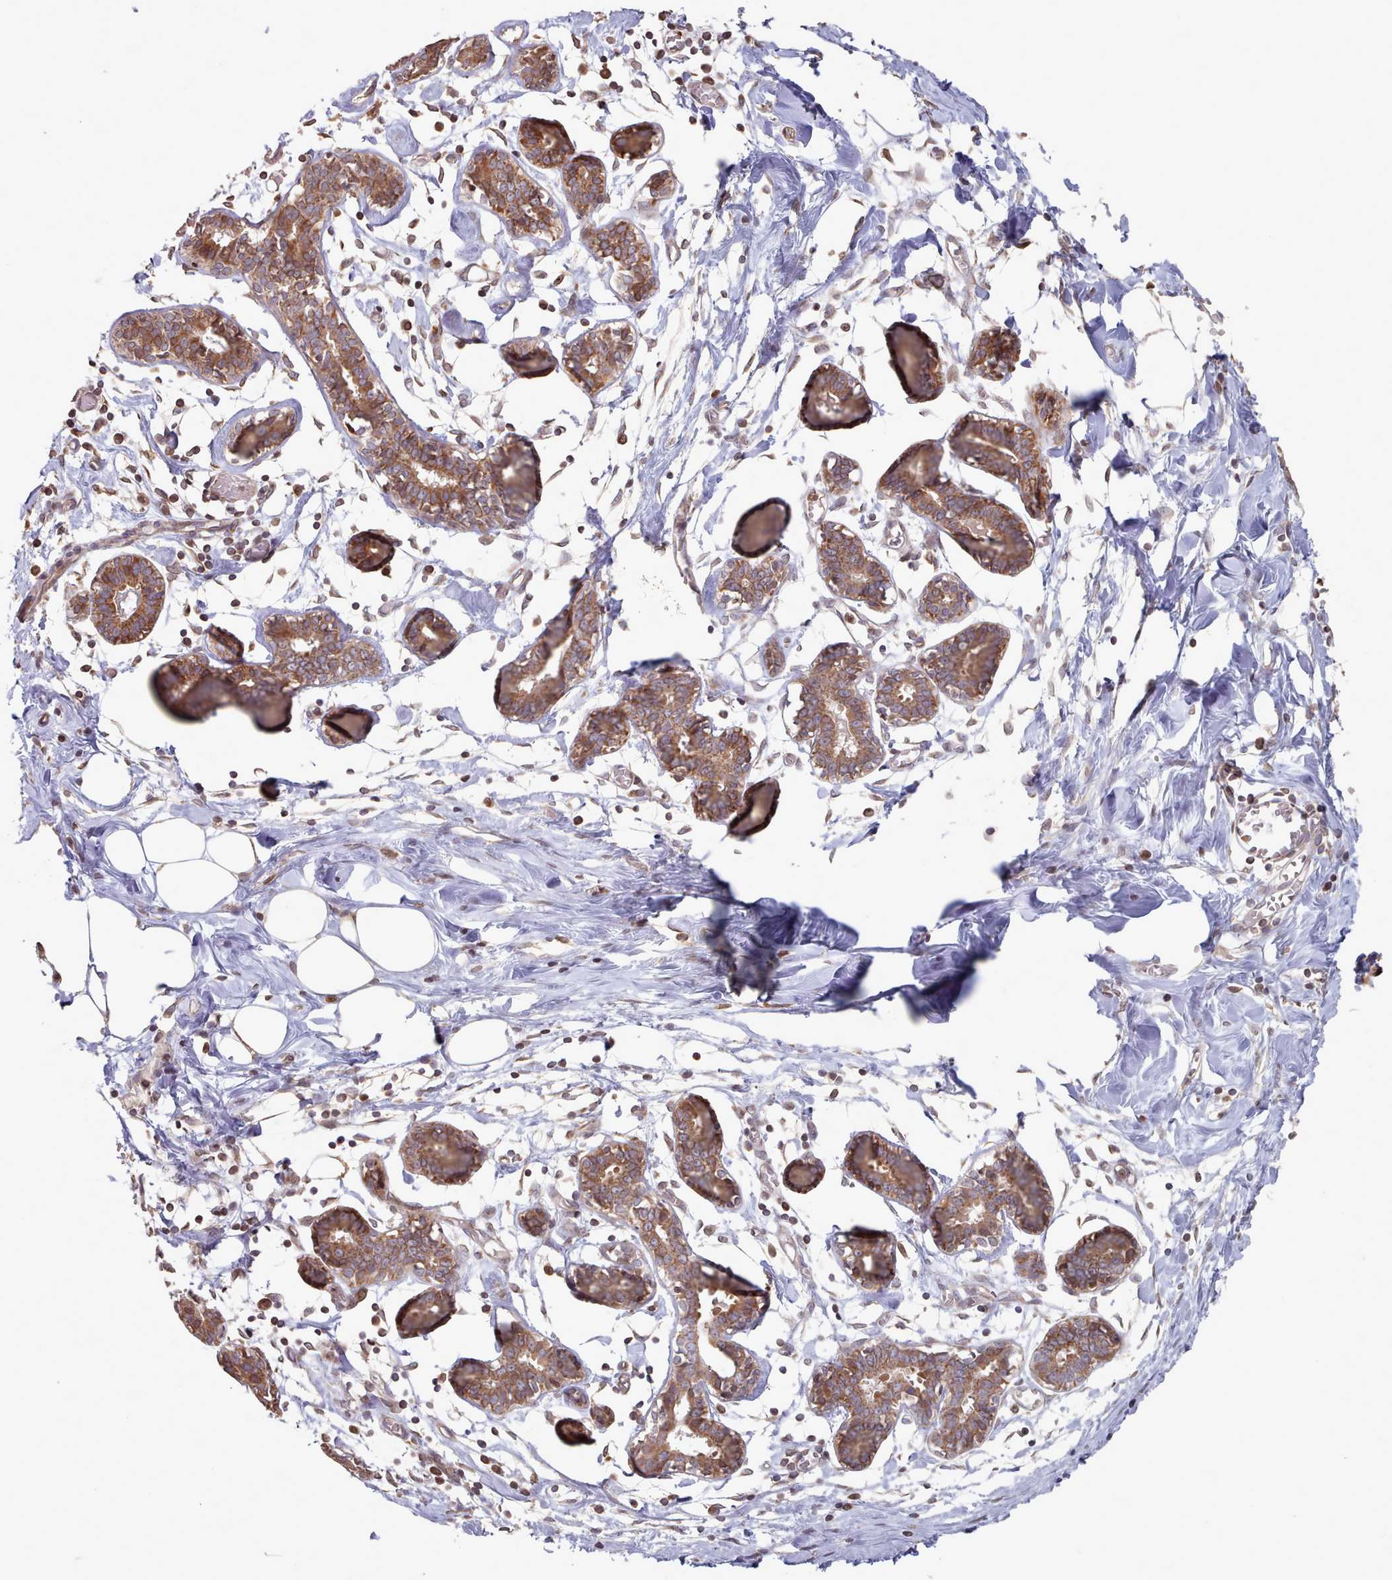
{"staining": {"intensity": "negative", "quantity": "none", "location": "none"}, "tissue": "breast", "cell_type": "Adipocytes", "image_type": "normal", "snomed": [{"axis": "morphology", "description": "Normal tissue, NOS"}, {"axis": "topography", "description": "Breast"}], "caption": "This is an immunohistochemistry photomicrograph of unremarkable breast. There is no staining in adipocytes.", "gene": "TOR1AIP1", "patient": {"sex": "female", "age": 27}}